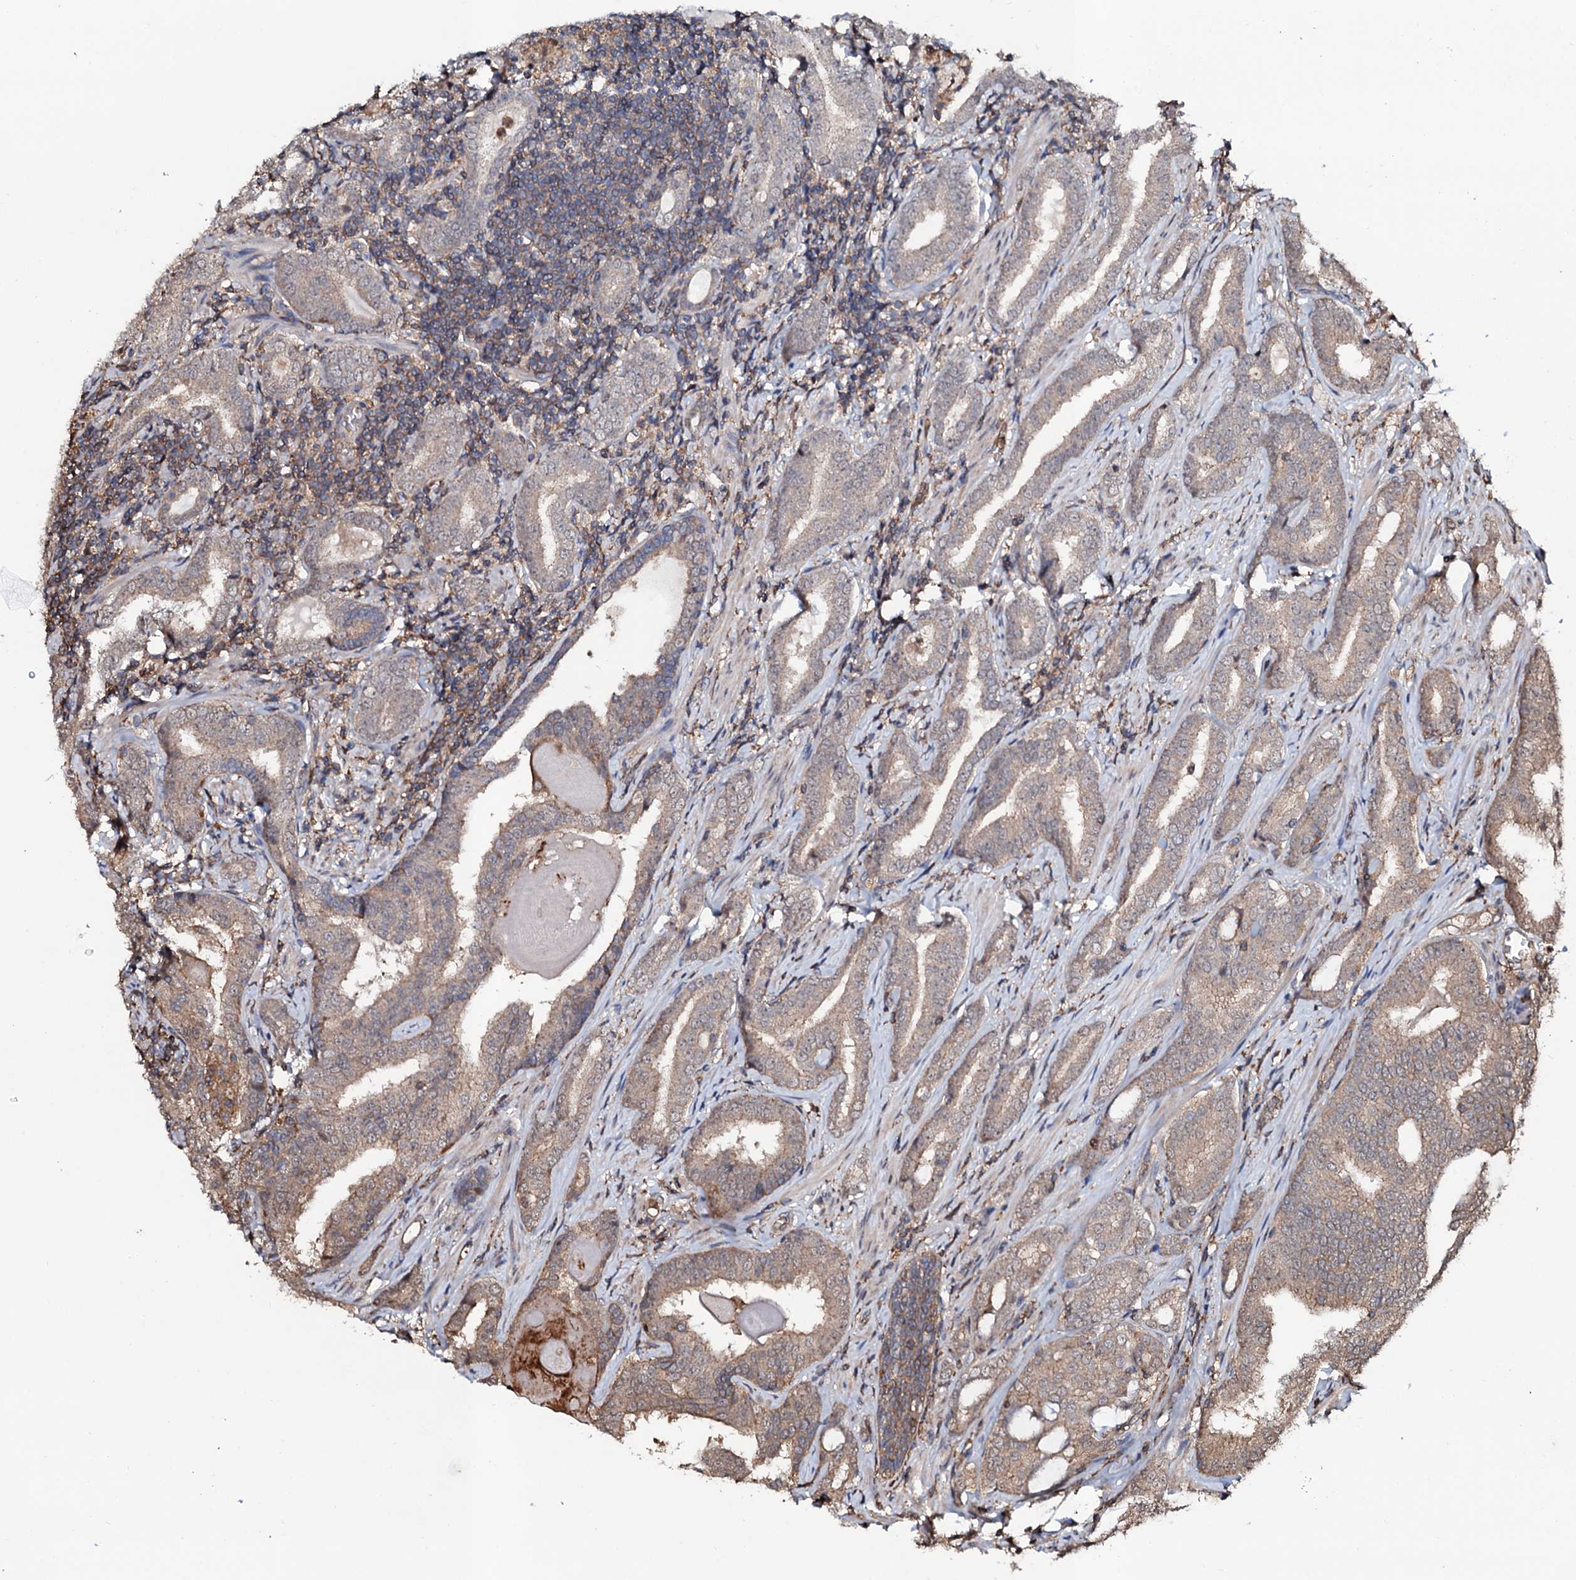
{"staining": {"intensity": "weak", "quantity": ">75%", "location": "cytoplasmic/membranous"}, "tissue": "prostate cancer", "cell_type": "Tumor cells", "image_type": "cancer", "snomed": [{"axis": "morphology", "description": "Adenocarcinoma, High grade"}, {"axis": "topography", "description": "Prostate"}], "caption": "This is a photomicrograph of IHC staining of adenocarcinoma (high-grade) (prostate), which shows weak expression in the cytoplasmic/membranous of tumor cells.", "gene": "COG6", "patient": {"sex": "male", "age": 63}}